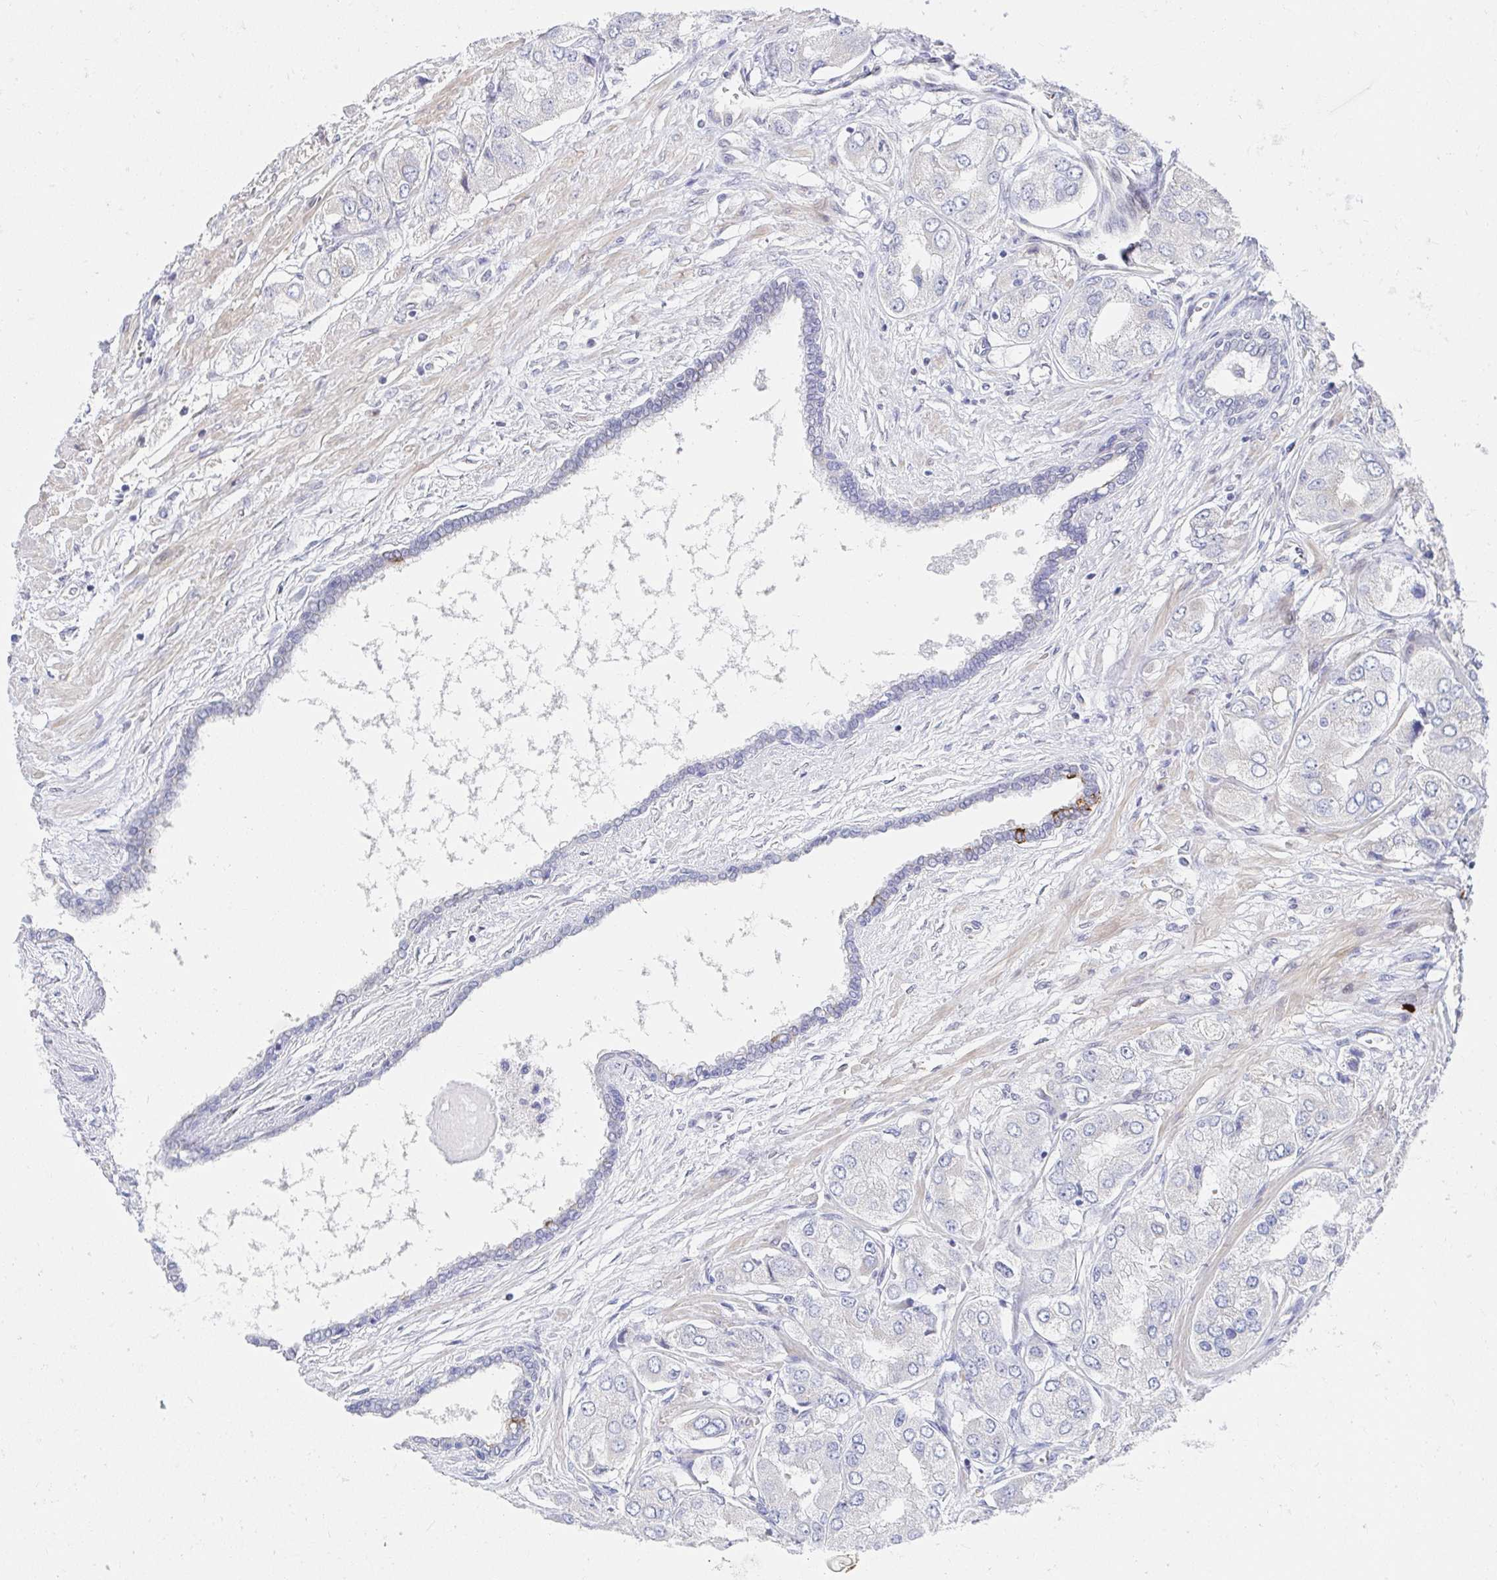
{"staining": {"intensity": "negative", "quantity": "none", "location": "none"}, "tissue": "prostate cancer", "cell_type": "Tumor cells", "image_type": "cancer", "snomed": [{"axis": "morphology", "description": "Adenocarcinoma, Low grade"}, {"axis": "topography", "description": "Prostate"}], "caption": "An immunohistochemistry (IHC) photomicrograph of prostate cancer is shown. There is no staining in tumor cells of prostate cancer. Nuclei are stained in blue.", "gene": "AKAP14", "patient": {"sex": "male", "age": 69}}